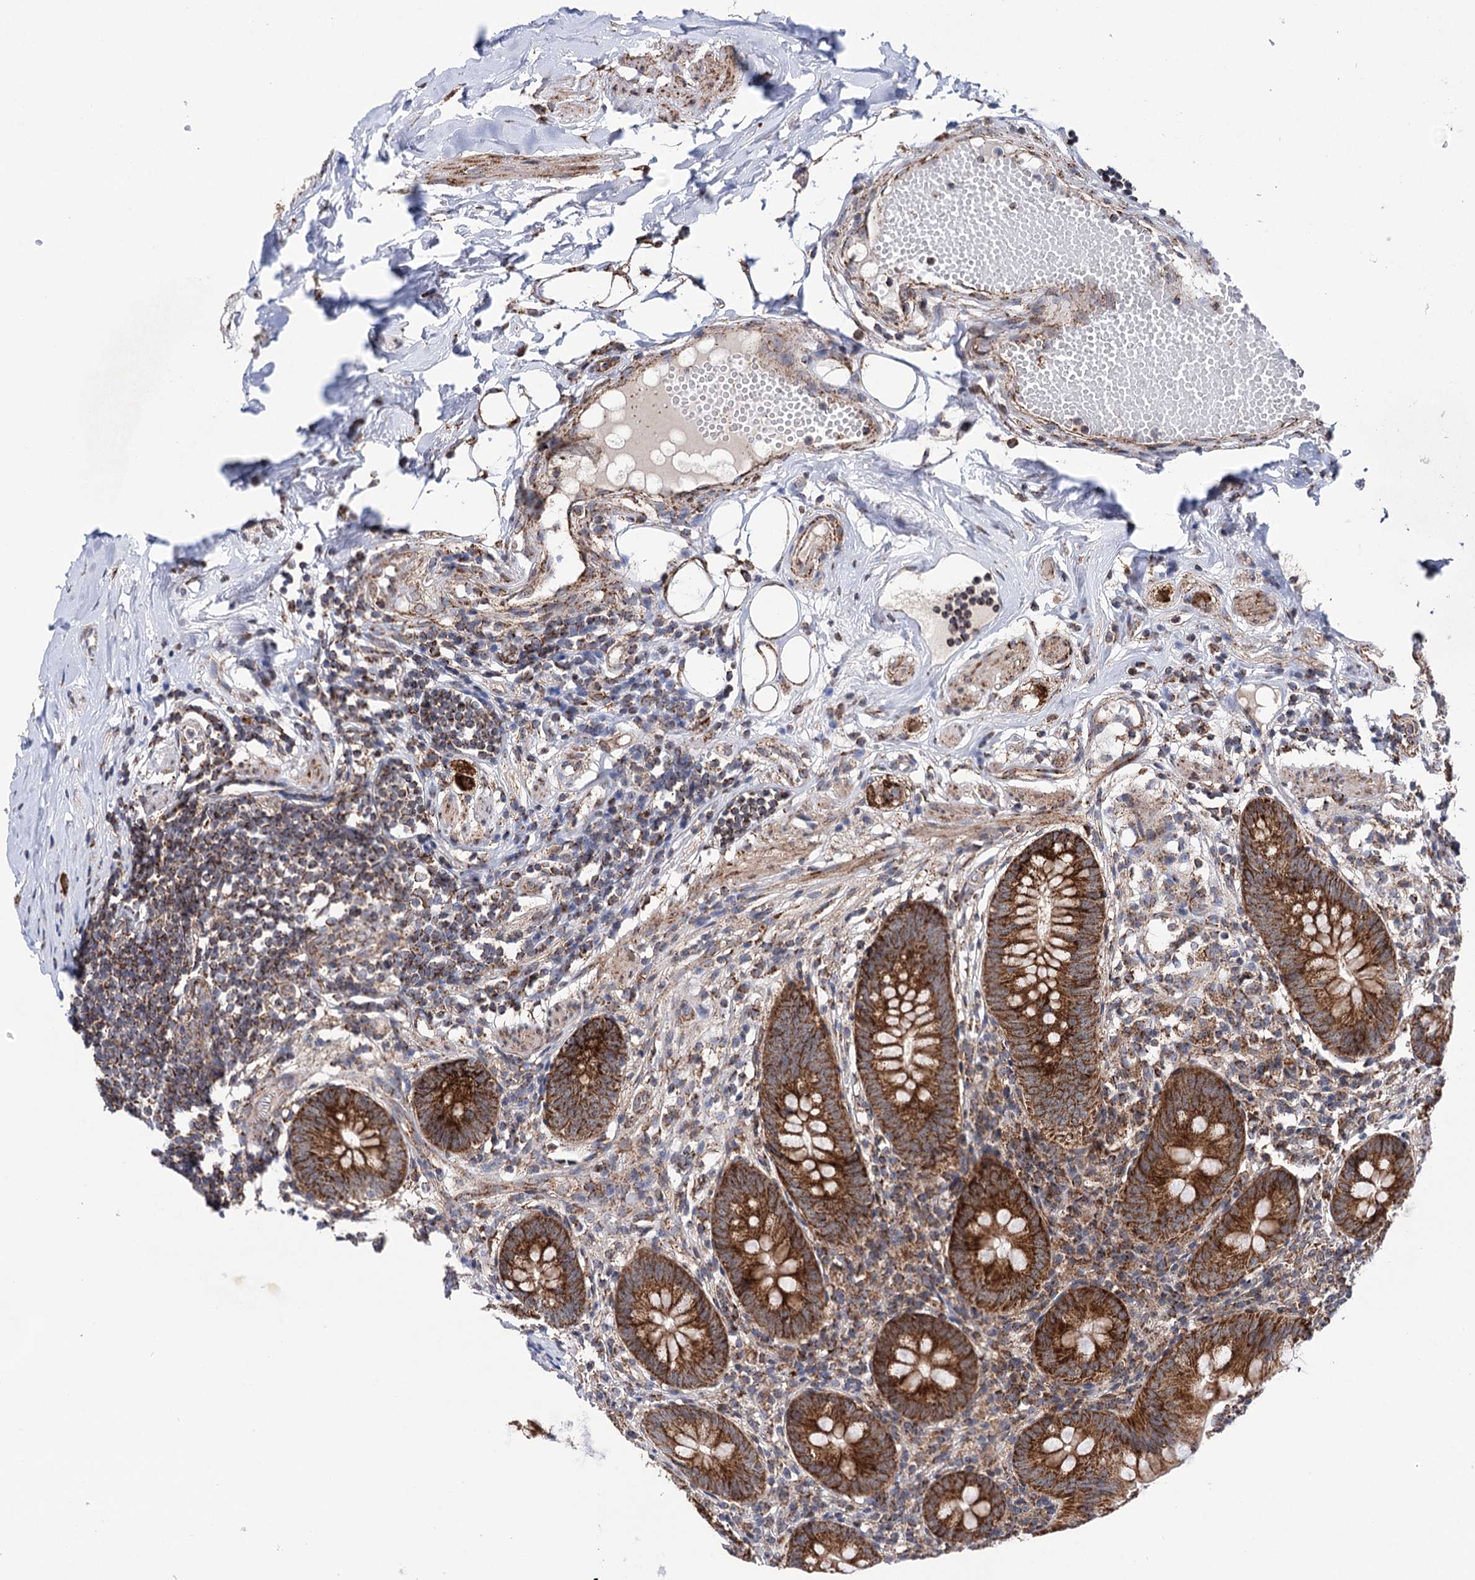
{"staining": {"intensity": "strong", "quantity": ">75%", "location": "cytoplasmic/membranous"}, "tissue": "appendix", "cell_type": "Glandular cells", "image_type": "normal", "snomed": [{"axis": "morphology", "description": "Normal tissue, NOS"}, {"axis": "topography", "description": "Appendix"}], "caption": "Appendix stained with DAB immunohistochemistry (IHC) displays high levels of strong cytoplasmic/membranous expression in about >75% of glandular cells.", "gene": "SUCLA2", "patient": {"sex": "female", "age": 62}}